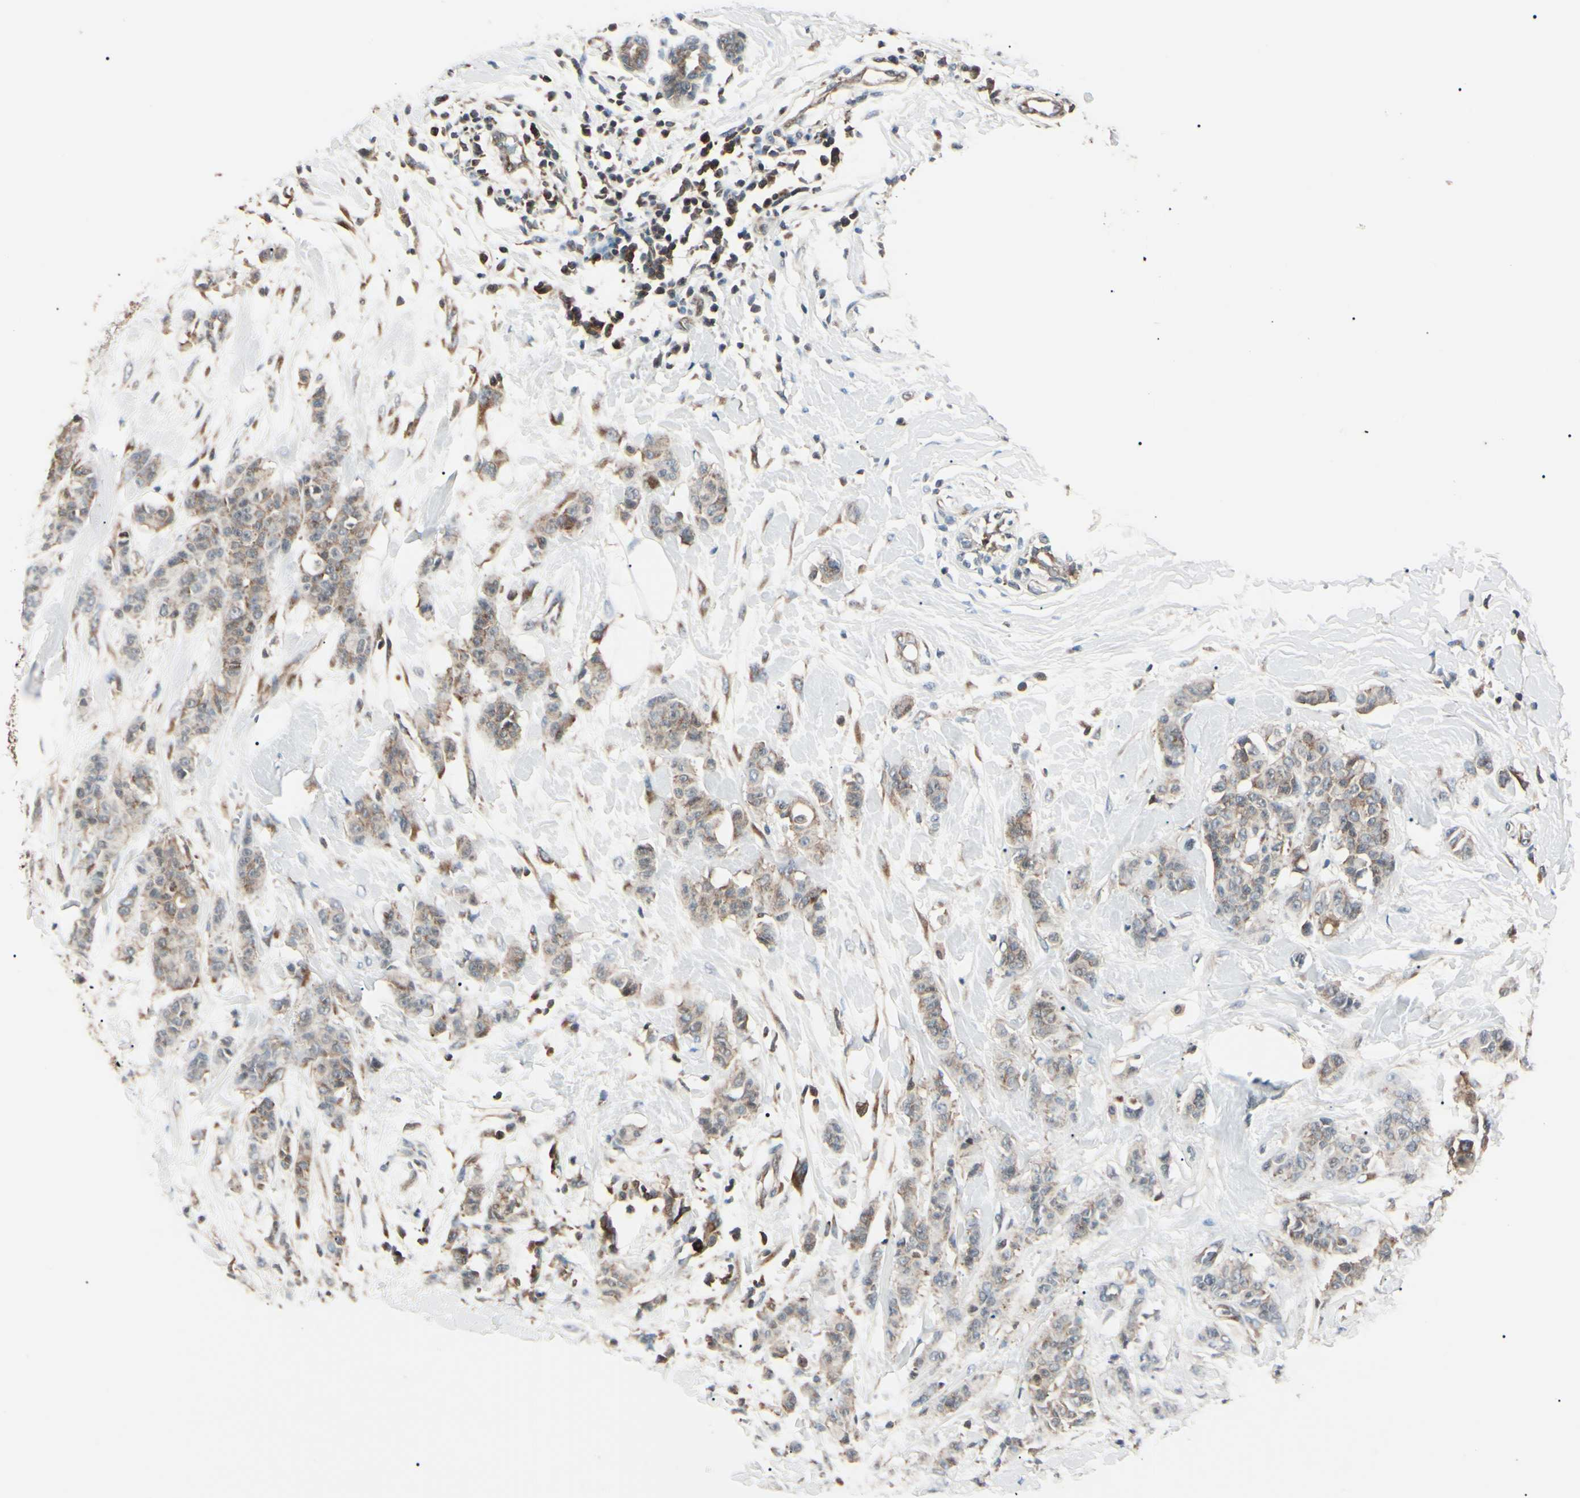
{"staining": {"intensity": "moderate", "quantity": "25%-75%", "location": "cytoplasmic/membranous"}, "tissue": "breast cancer", "cell_type": "Tumor cells", "image_type": "cancer", "snomed": [{"axis": "morphology", "description": "Normal tissue, NOS"}, {"axis": "morphology", "description": "Duct carcinoma"}, {"axis": "topography", "description": "Breast"}], "caption": "A high-resolution photomicrograph shows IHC staining of breast cancer (intraductal carcinoma), which exhibits moderate cytoplasmic/membranous expression in about 25%-75% of tumor cells. The staining is performed using DAB brown chromogen to label protein expression. The nuclei are counter-stained blue using hematoxylin.", "gene": "MAPRE1", "patient": {"sex": "female", "age": 40}}